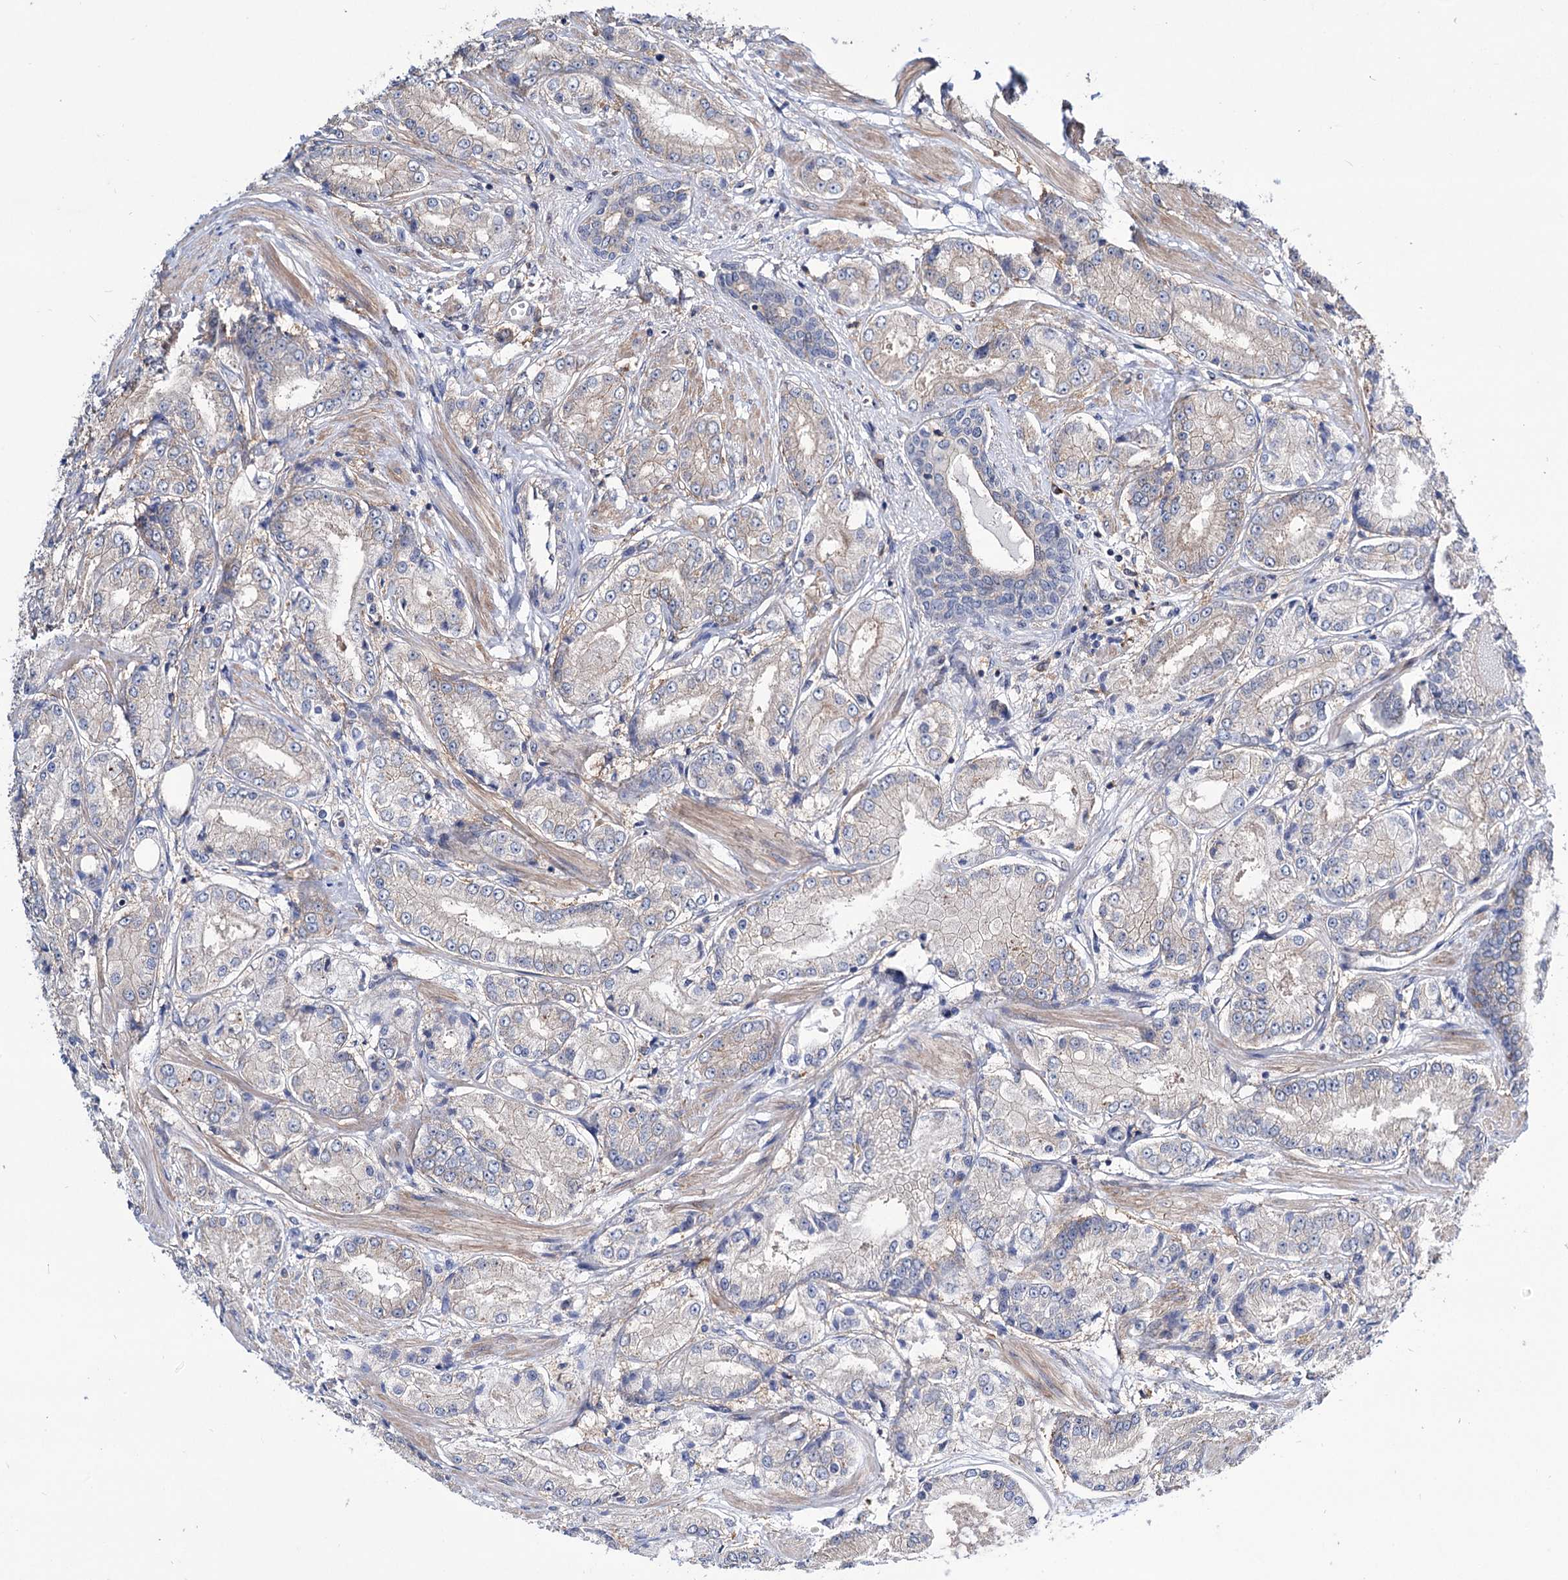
{"staining": {"intensity": "weak", "quantity": "<25%", "location": "cytoplasmic/membranous"}, "tissue": "prostate cancer", "cell_type": "Tumor cells", "image_type": "cancer", "snomed": [{"axis": "morphology", "description": "Adenocarcinoma, High grade"}, {"axis": "topography", "description": "Prostate"}], "caption": "There is no significant staining in tumor cells of prostate cancer (adenocarcinoma (high-grade)).", "gene": "SEC24A", "patient": {"sex": "male", "age": 59}}